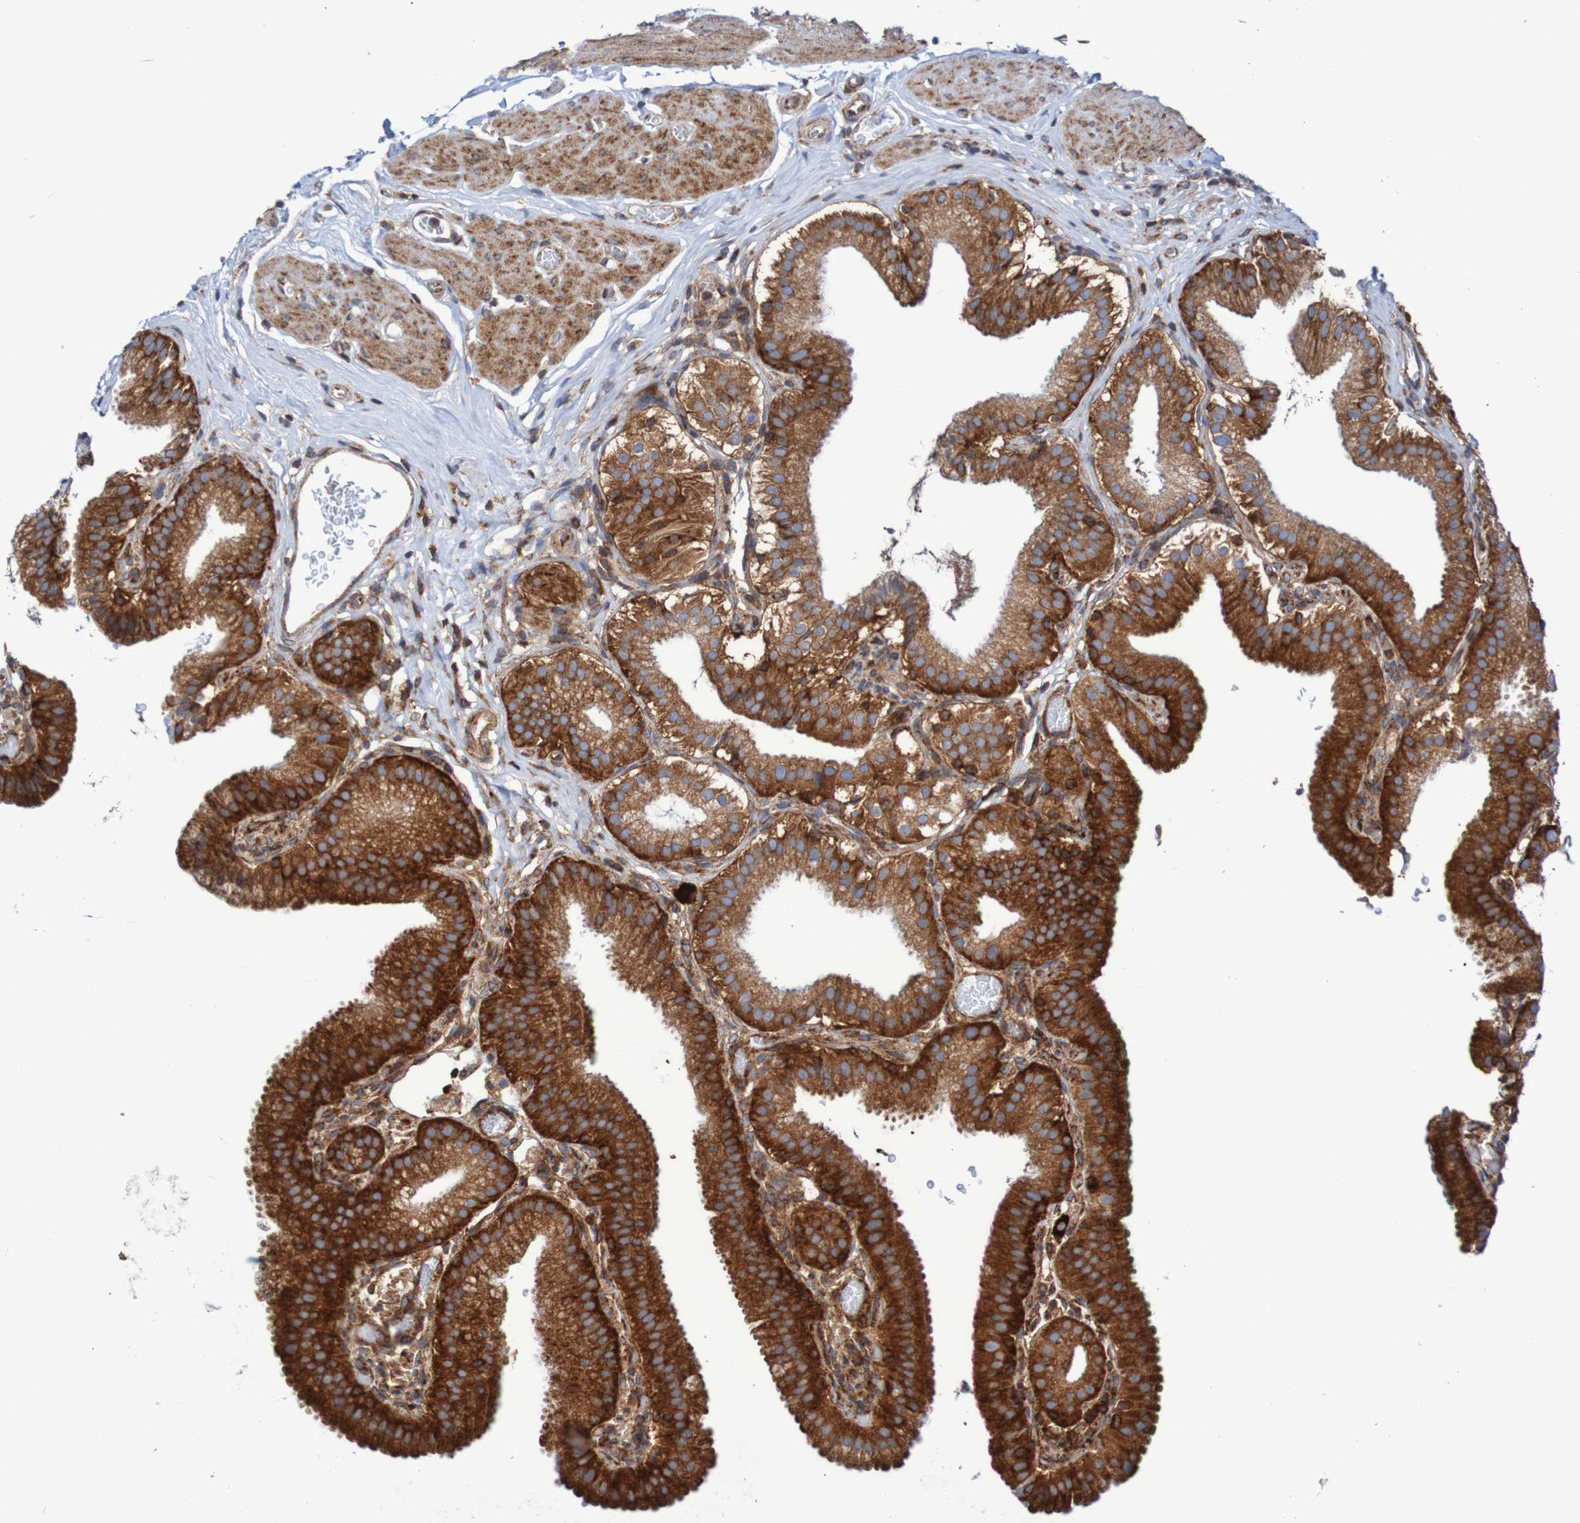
{"staining": {"intensity": "strong", "quantity": ">75%", "location": "cytoplasmic/membranous"}, "tissue": "gallbladder", "cell_type": "Glandular cells", "image_type": "normal", "snomed": [{"axis": "morphology", "description": "Normal tissue, NOS"}, {"axis": "topography", "description": "Gallbladder"}], "caption": "Unremarkable gallbladder was stained to show a protein in brown. There is high levels of strong cytoplasmic/membranous positivity in approximately >75% of glandular cells. The protein is shown in brown color, while the nuclei are stained blue.", "gene": "FXR2", "patient": {"sex": "male", "age": 54}}